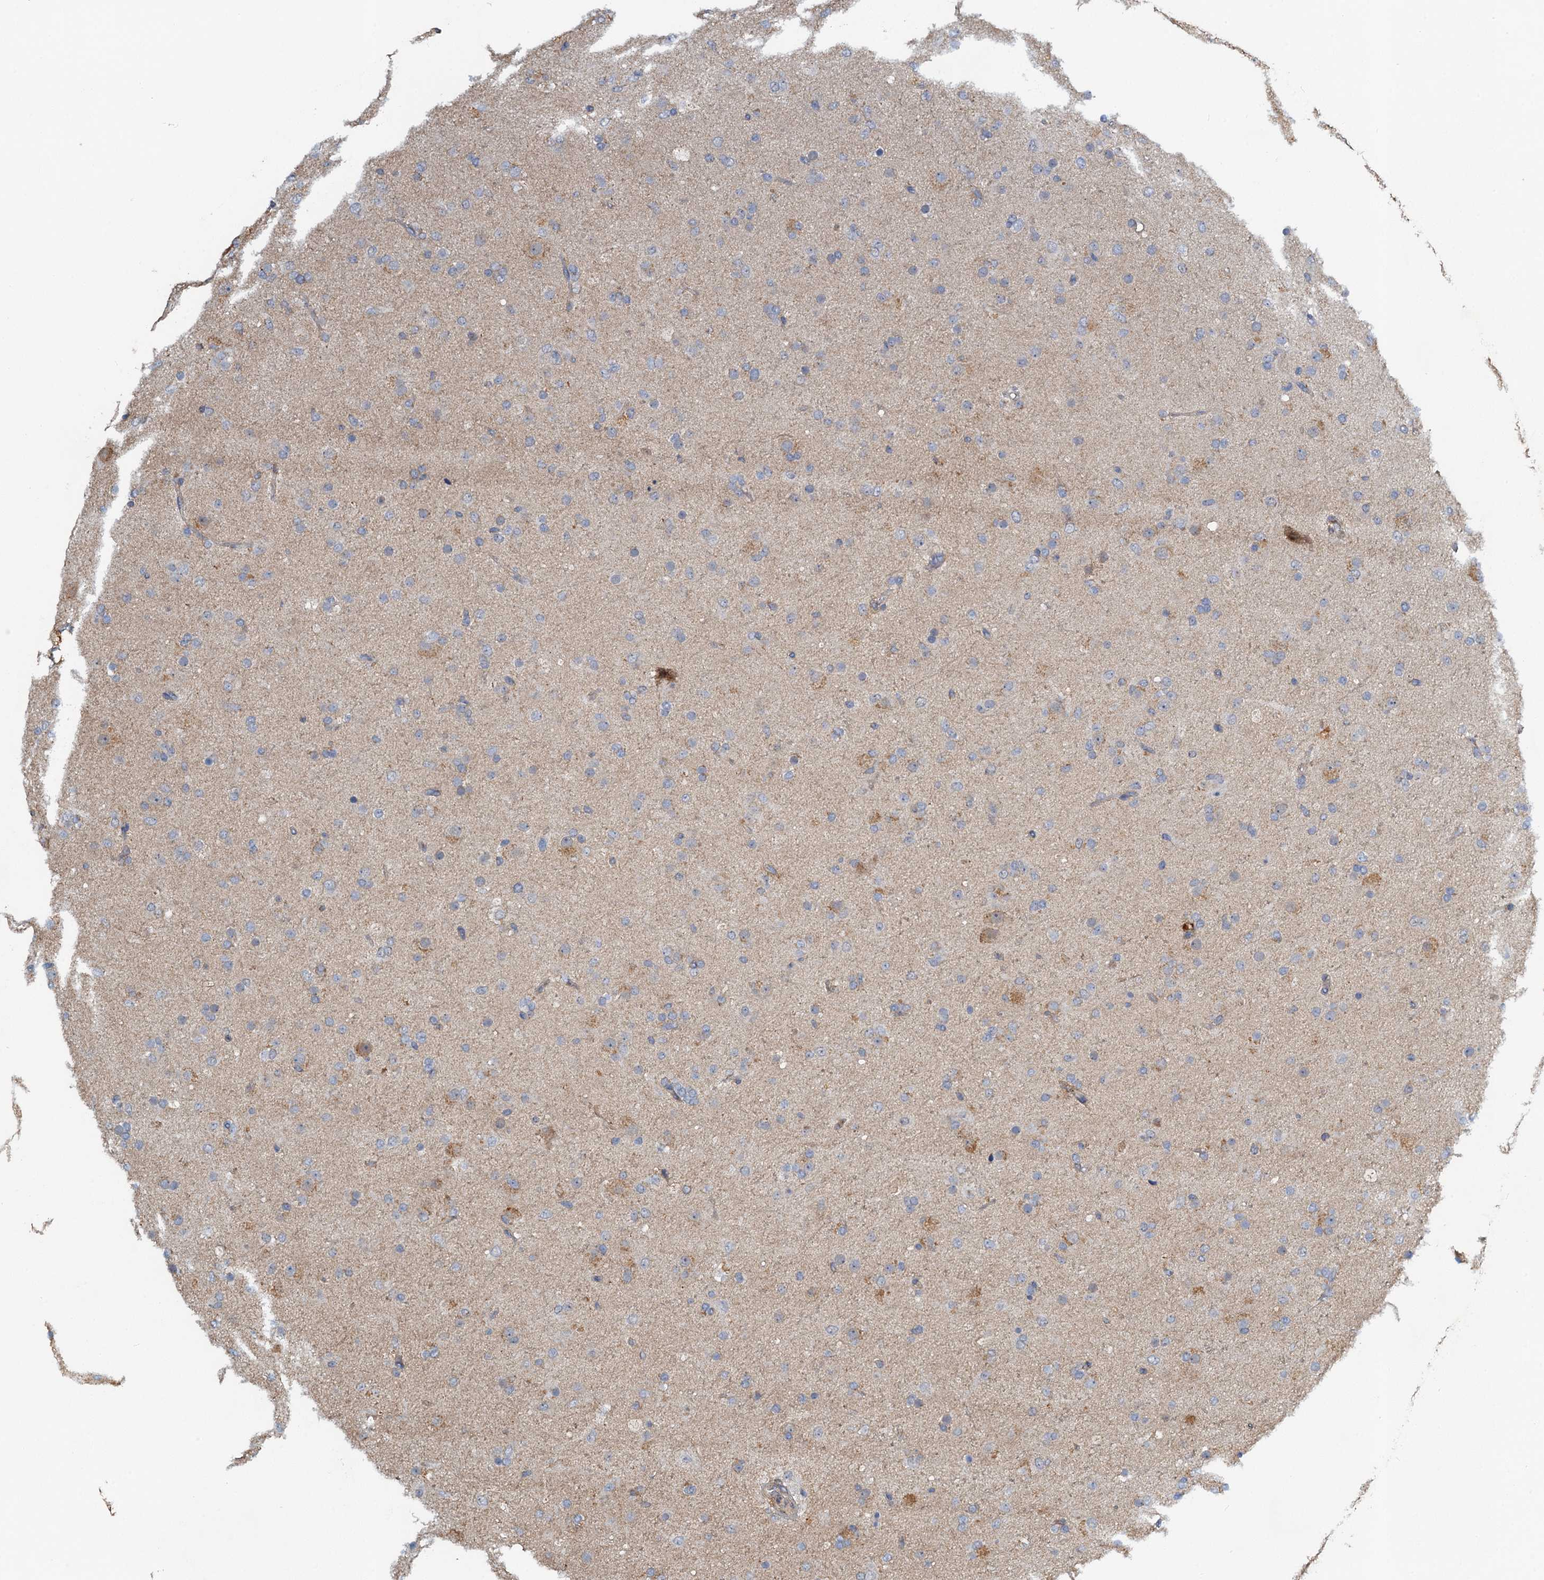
{"staining": {"intensity": "negative", "quantity": "none", "location": "none"}, "tissue": "glioma", "cell_type": "Tumor cells", "image_type": "cancer", "snomed": [{"axis": "morphology", "description": "Glioma, malignant, Low grade"}, {"axis": "topography", "description": "Brain"}], "caption": "Immunohistochemistry (IHC) micrograph of malignant low-grade glioma stained for a protein (brown), which shows no expression in tumor cells.", "gene": "ZNF606", "patient": {"sex": "male", "age": 65}}